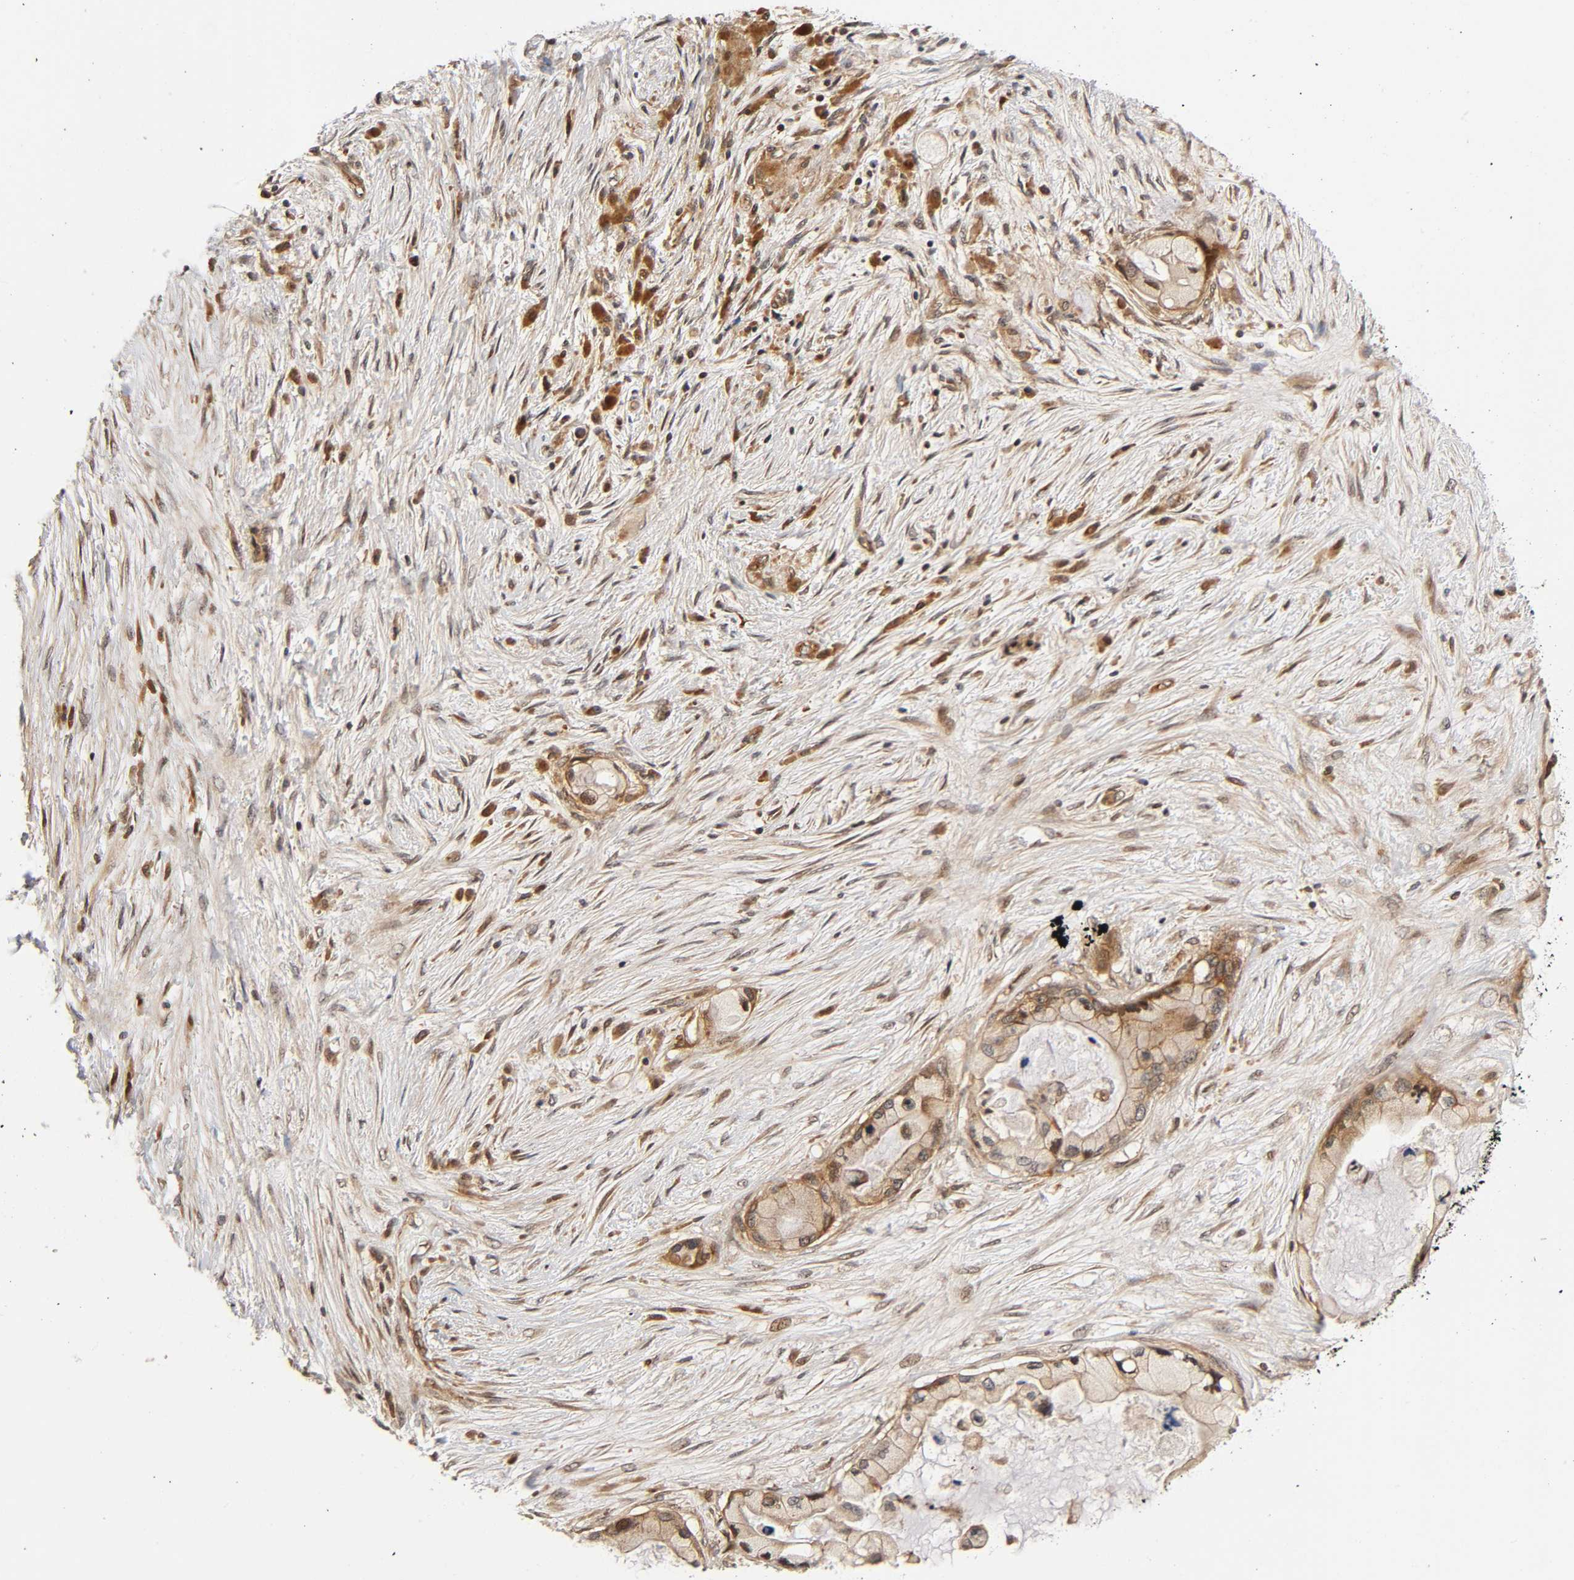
{"staining": {"intensity": "weak", "quantity": ">75%", "location": "cytoplasmic/membranous,nuclear"}, "tissue": "pancreatic cancer", "cell_type": "Tumor cells", "image_type": "cancer", "snomed": [{"axis": "morphology", "description": "Adenocarcinoma, NOS"}, {"axis": "topography", "description": "Pancreas"}], "caption": "Adenocarcinoma (pancreatic) tissue exhibits weak cytoplasmic/membranous and nuclear staining in about >75% of tumor cells, visualized by immunohistochemistry. The staining was performed using DAB, with brown indicating positive protein expression. Nuclei are stained blue with hematoxylin.", "gene": "IQCJ-SCHIP1", "patient": {"sex": "female", "age": 59}}